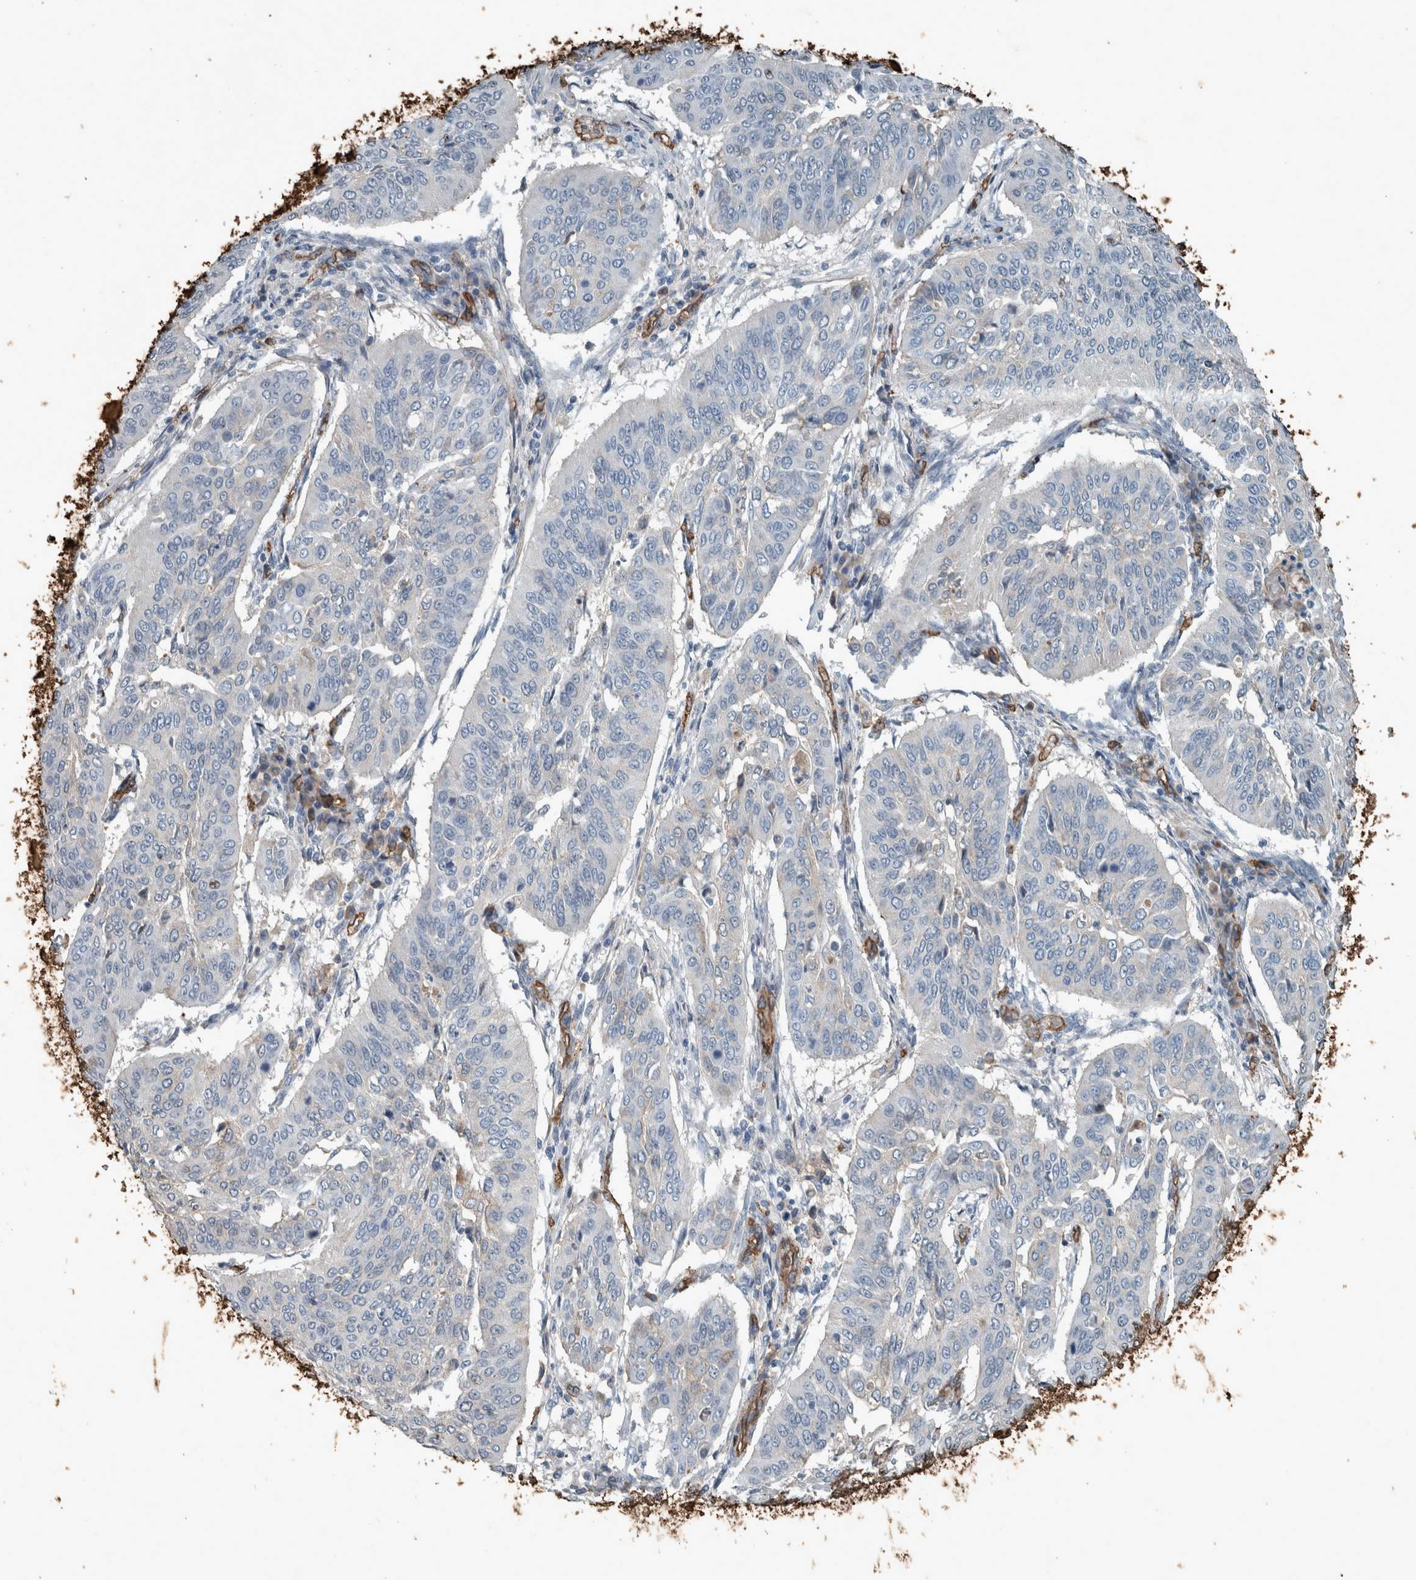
{"staining": {"intensity": "negative", "quantity": "none", "location": "none"}, "tissue": "cervical cancer", "cell_type": "Tumor cells", "image_type": "cancer", "snomed": [{"axis": "morphology", "description": "Normal tissue, NOS"}, {"axis": "morphology", "description": "Squamous cell carcinoma, NOS"}, {"axis": "topography", "description": "Cervix"}], "caption": "Tumor cells show no significant expression in cervical squamous cell carcinoma.", "gene": "LBP", "patient": {"sex": "female", "age": 39}}